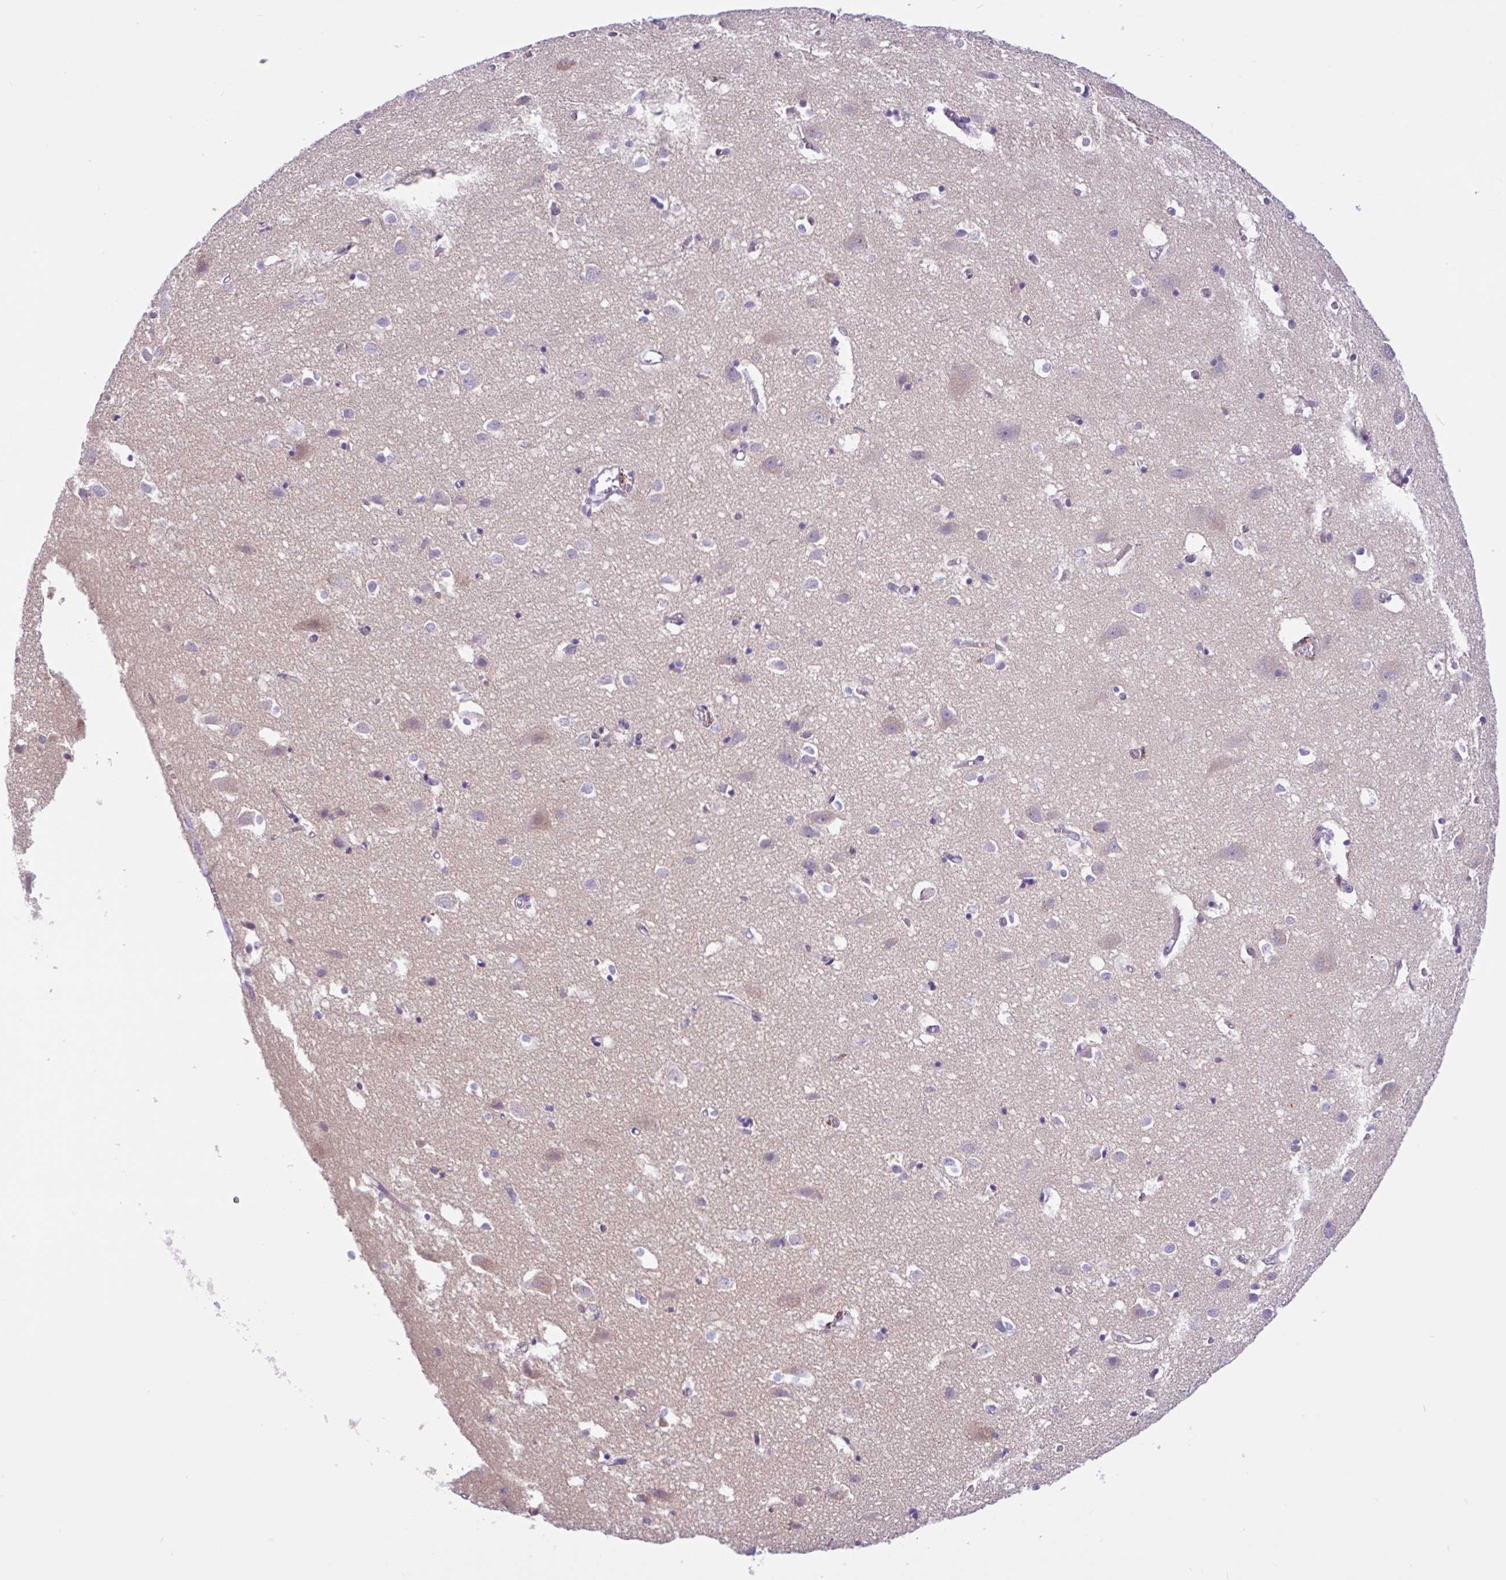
{"staining": {"intensity": "negative", "quantity": "none", "location": "none"}, "tissue": "cerebral cortex", "cell_type": "Endothelial cells", "image_type": "normal", "snomed": [{"axis": "morphology", "description": "Normal tissue, NOS"}, {"axis": "topography", "description": "Cerebral cortex"}], "caption": "IHC histopathology image of benign cerebral cortex: human cerebral cortex stained with DAB shows no significant protein staining in endothelial cells. (DAB (3,3'-diaminobenzidine) immunohistochemistry (IHC) visualized using brightfield microscopy, high magnification).", "gene": "ANO4", "patient": {"sex": "male", "age": 70}}